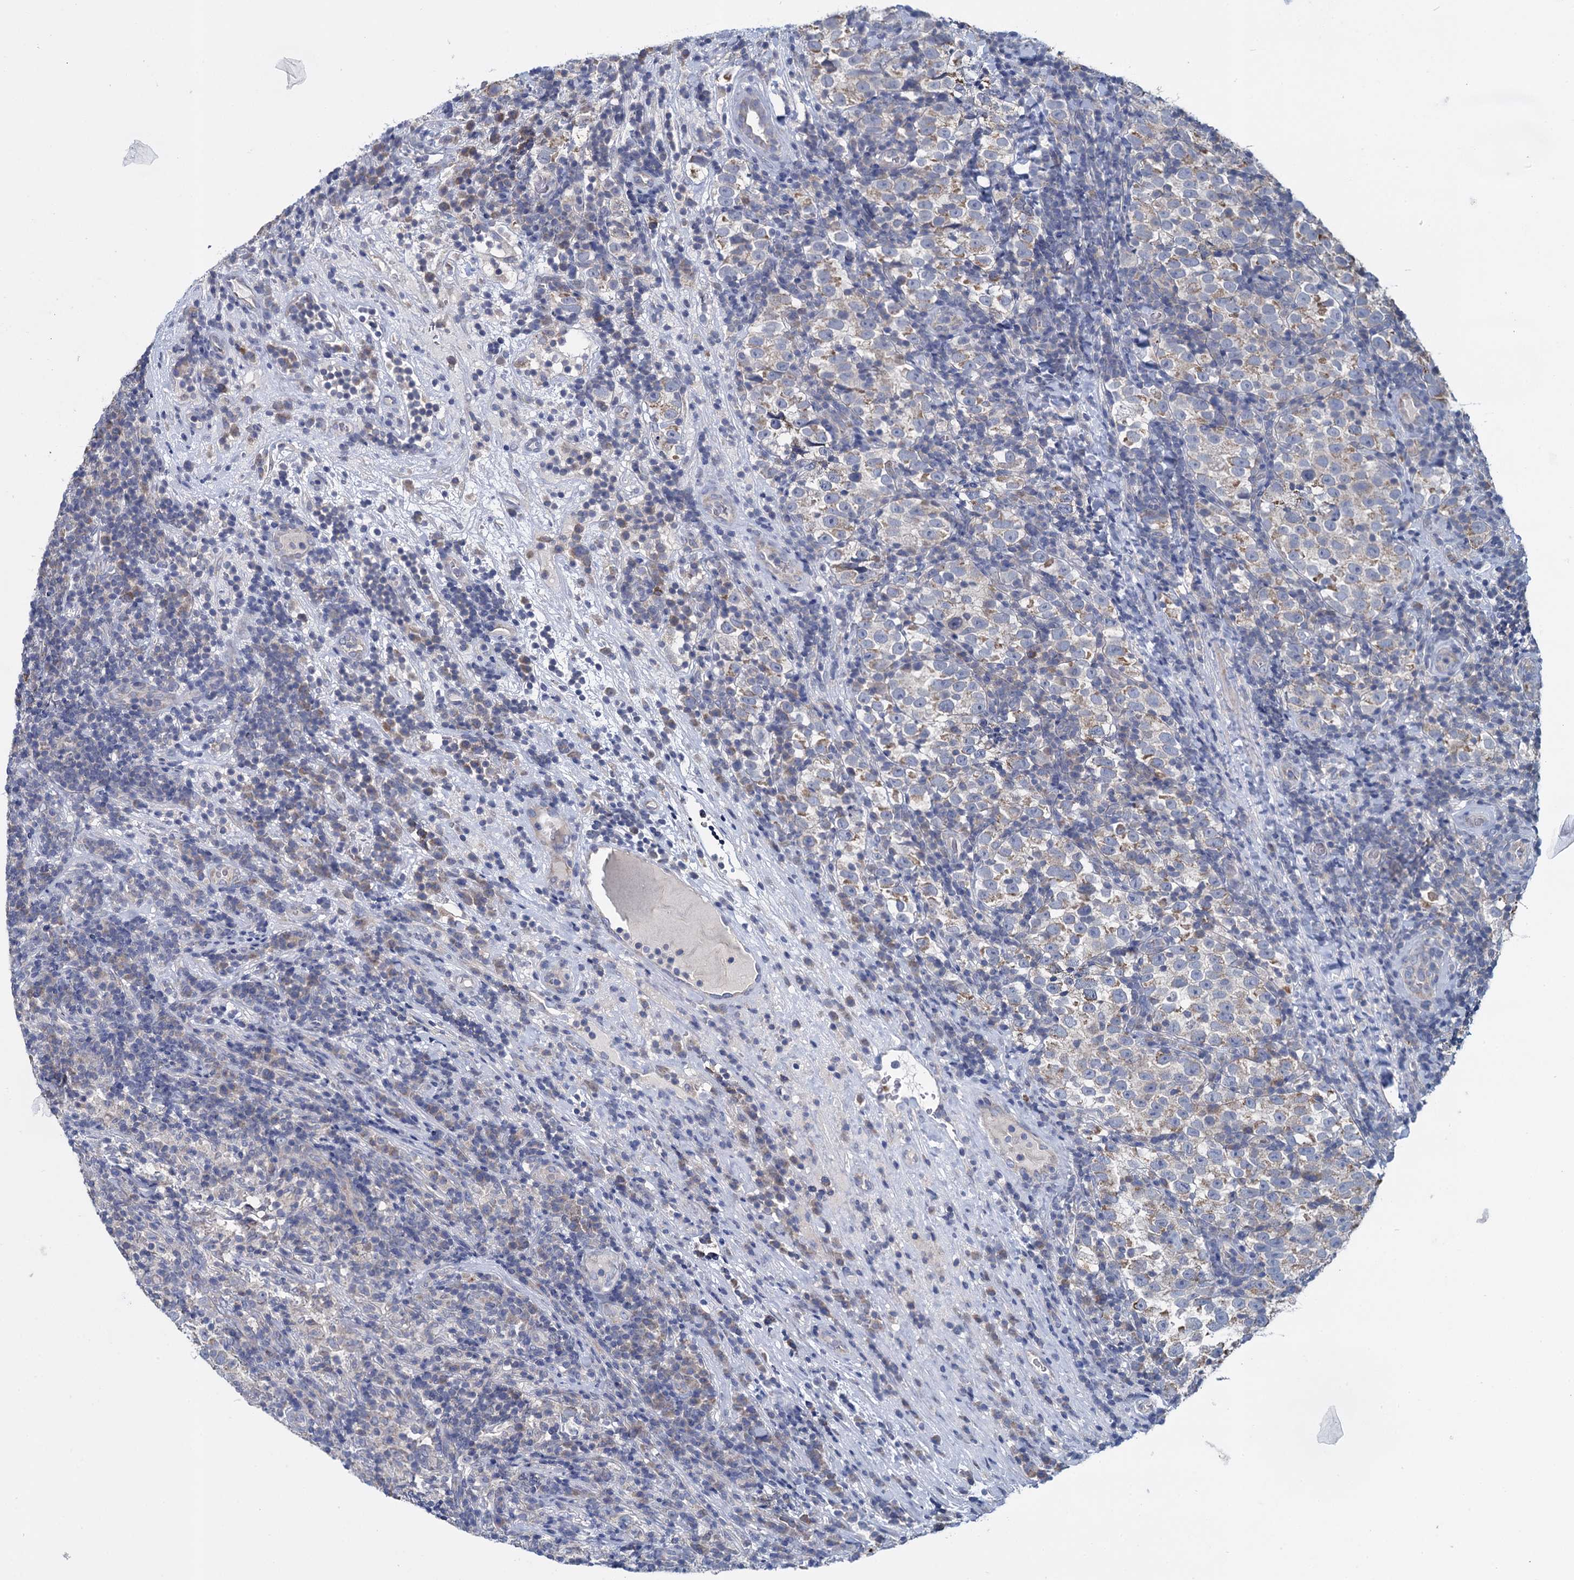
{"staining": {"intensity": "weak", "quantity": "<25%", "location": "cytoplasmic/membranous"}, "tissue": "testis cancer", "cell_type": "Tumor cells", "image_type": "cancer", "snomed": [{"axis": "morphology", "description": "Normal tissue, NOS"}, {"axis": "morphology", "description": "Seminoma, NOS"}, {"axis": "topography", "description": "Testis"}], "caption": "Histopathology image shows no significant protein staining in tumor cells of testis cancer.", "gene": "GSTM2", "patient": {"sex": "male", "age": 43}}